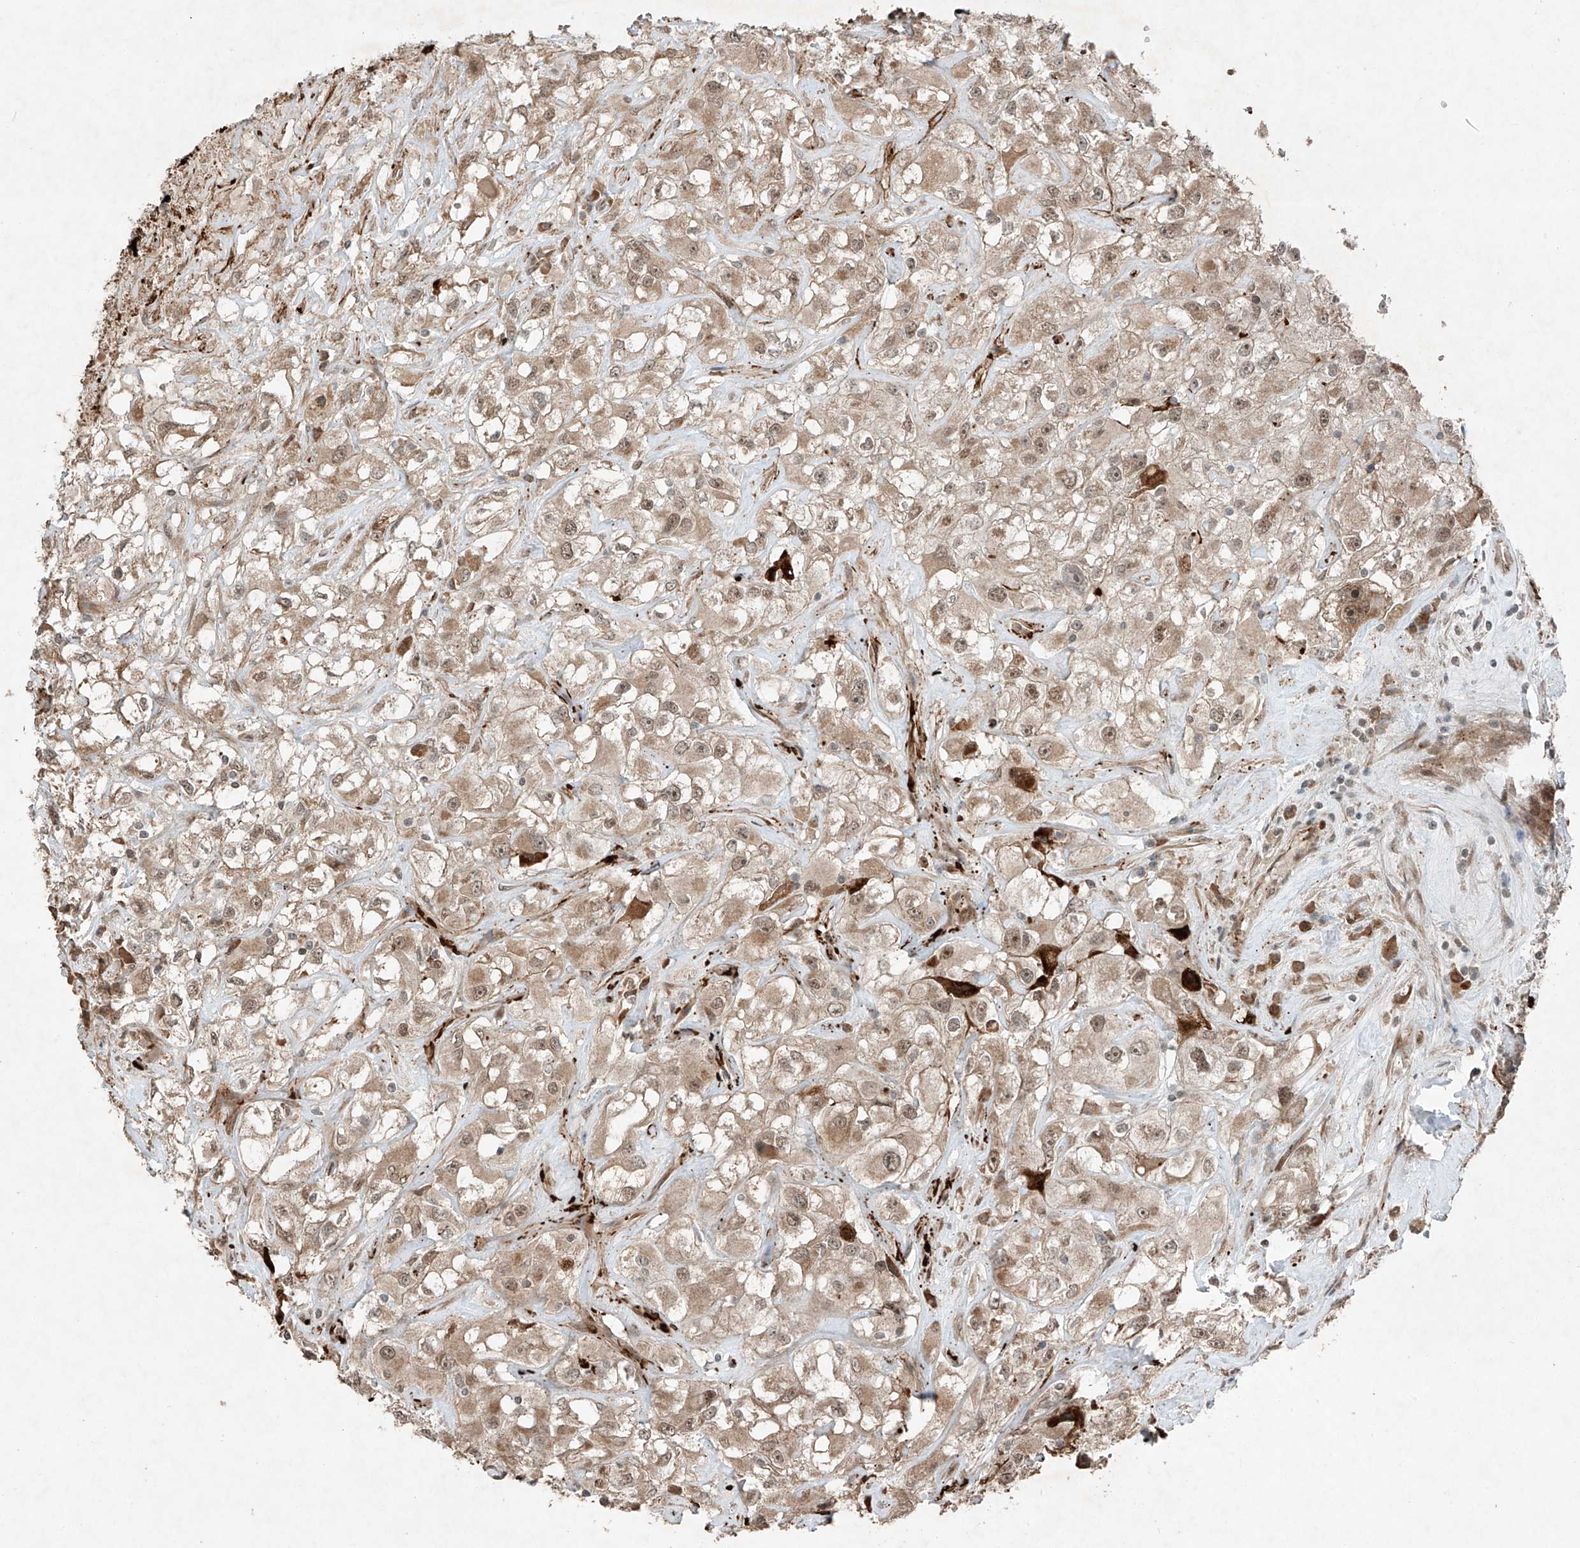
{"staining": {"intensity": "weak", "quantity": ">75%", "location": "cytoplasmic/membranous"}, "tissue": "renal cancer", "cell_type": "Tumor cells", "image_type": "cancer", "snomed": [{"axis": "morphology", "description": "Adenocarcinoma, NOS"}, {"axis": "topography", "description": "Kidney"}], "caption": "Renal adenocarcinoma stained with IHC exhibits weak cytoplasmic/membranous expression in approximately >75% of tumor cells. Using DAB (3,3'-diaminobenzidine) (brown) and hematoxylin (blue) stains, captured at high magnification using brightfield microscopy.", "gene": "ZNF620", "patient": {"sex": "female", "age": 52}}